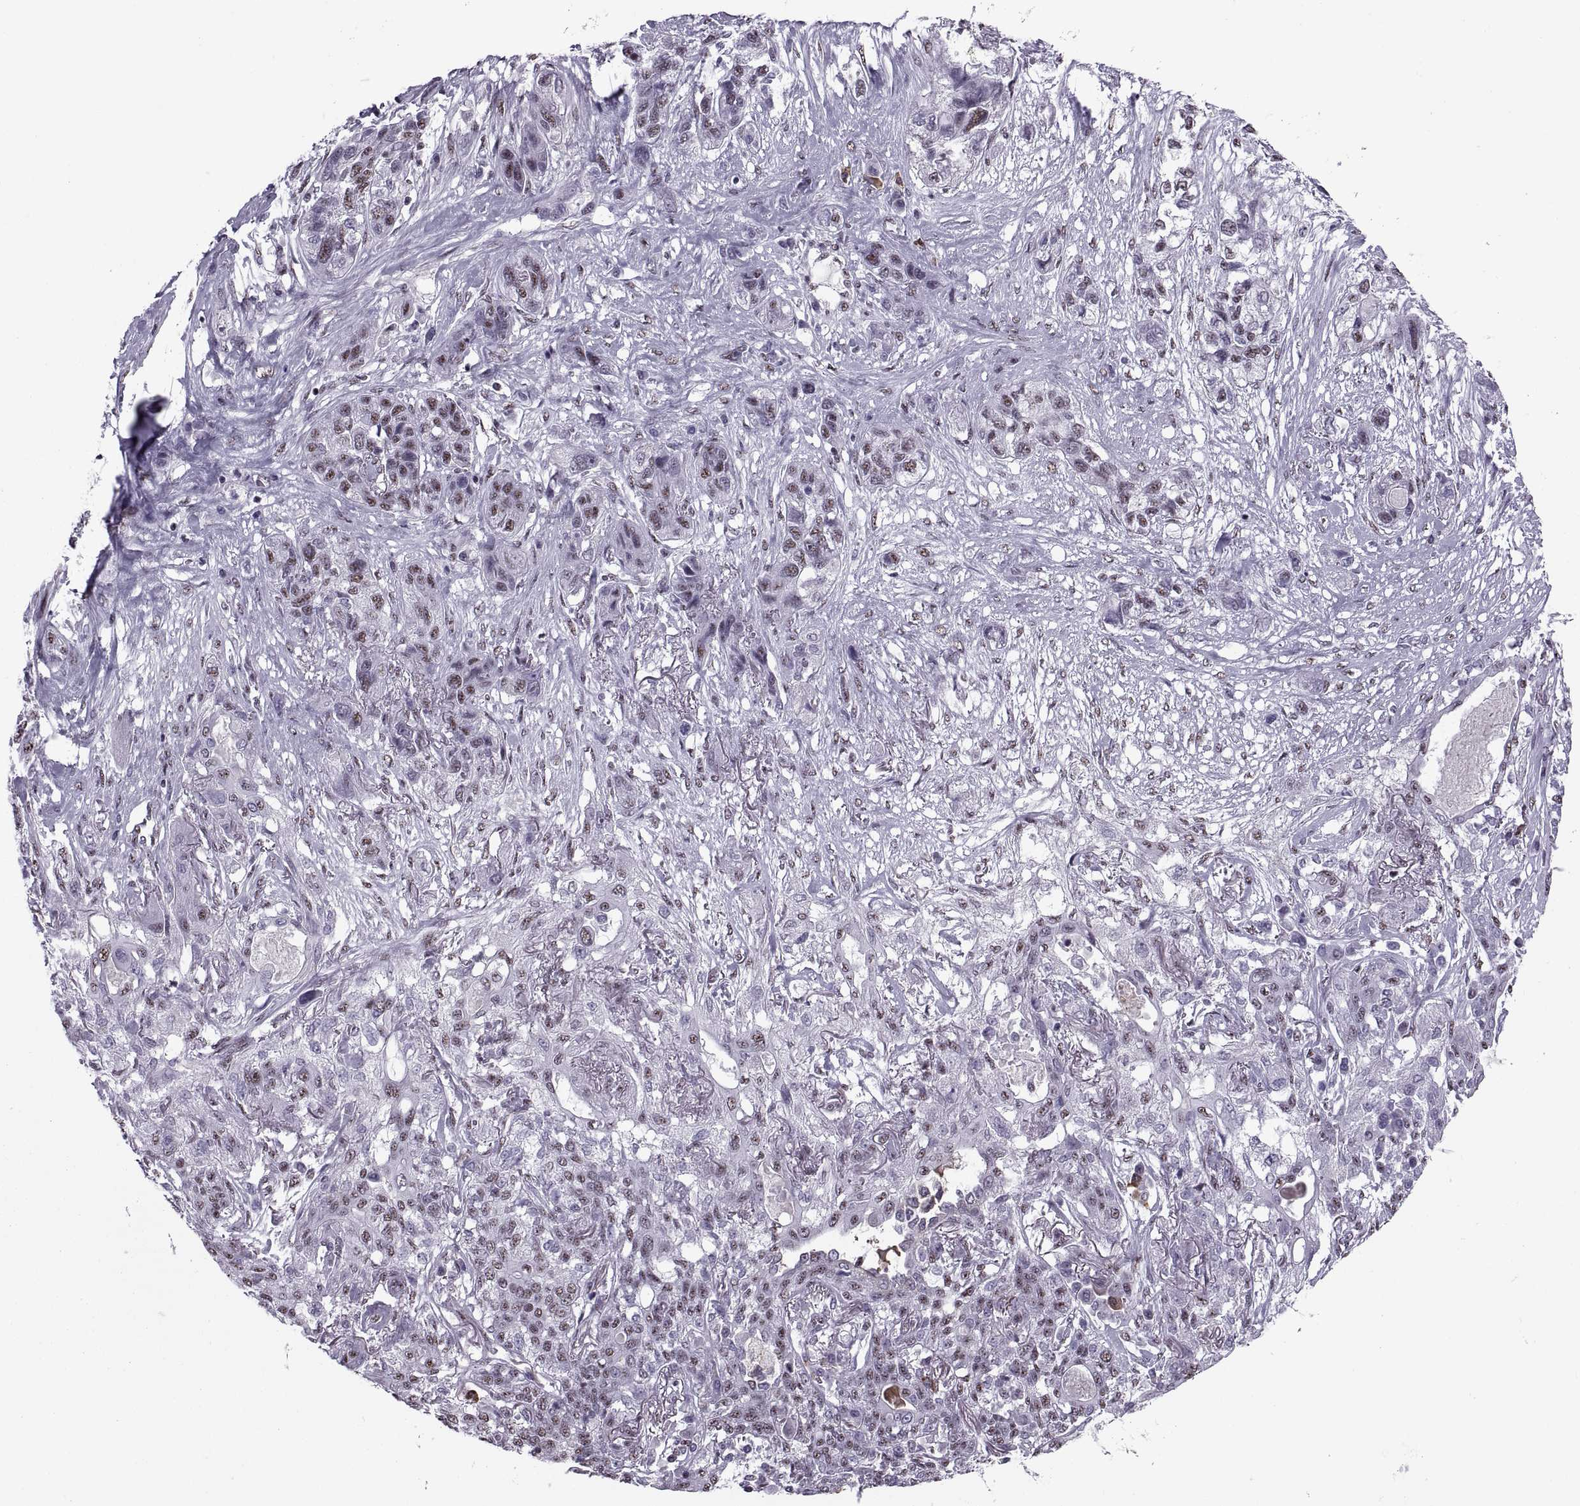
{"staining": {"intensity": "weak", "quantity": ">75%", "location": "nuclear"}, "tissue": "lung cancer", "cell_type": "Tumor cells", "image_type": "cancer", "snomed": [{"axis": "morphology", "description": "Squamous cell carcinoma, NOS"}, {"axis": "topography", "description": "Lung"}], "caption": "An IHC micrograph of tumor tissue is shown. Protein staining in brown highlights weak nuclear positivity in lung squamous cell carcinoma within tumor cells.", "gene": "MAGEA4", "patient": {"sex": "female", "age": 70}}